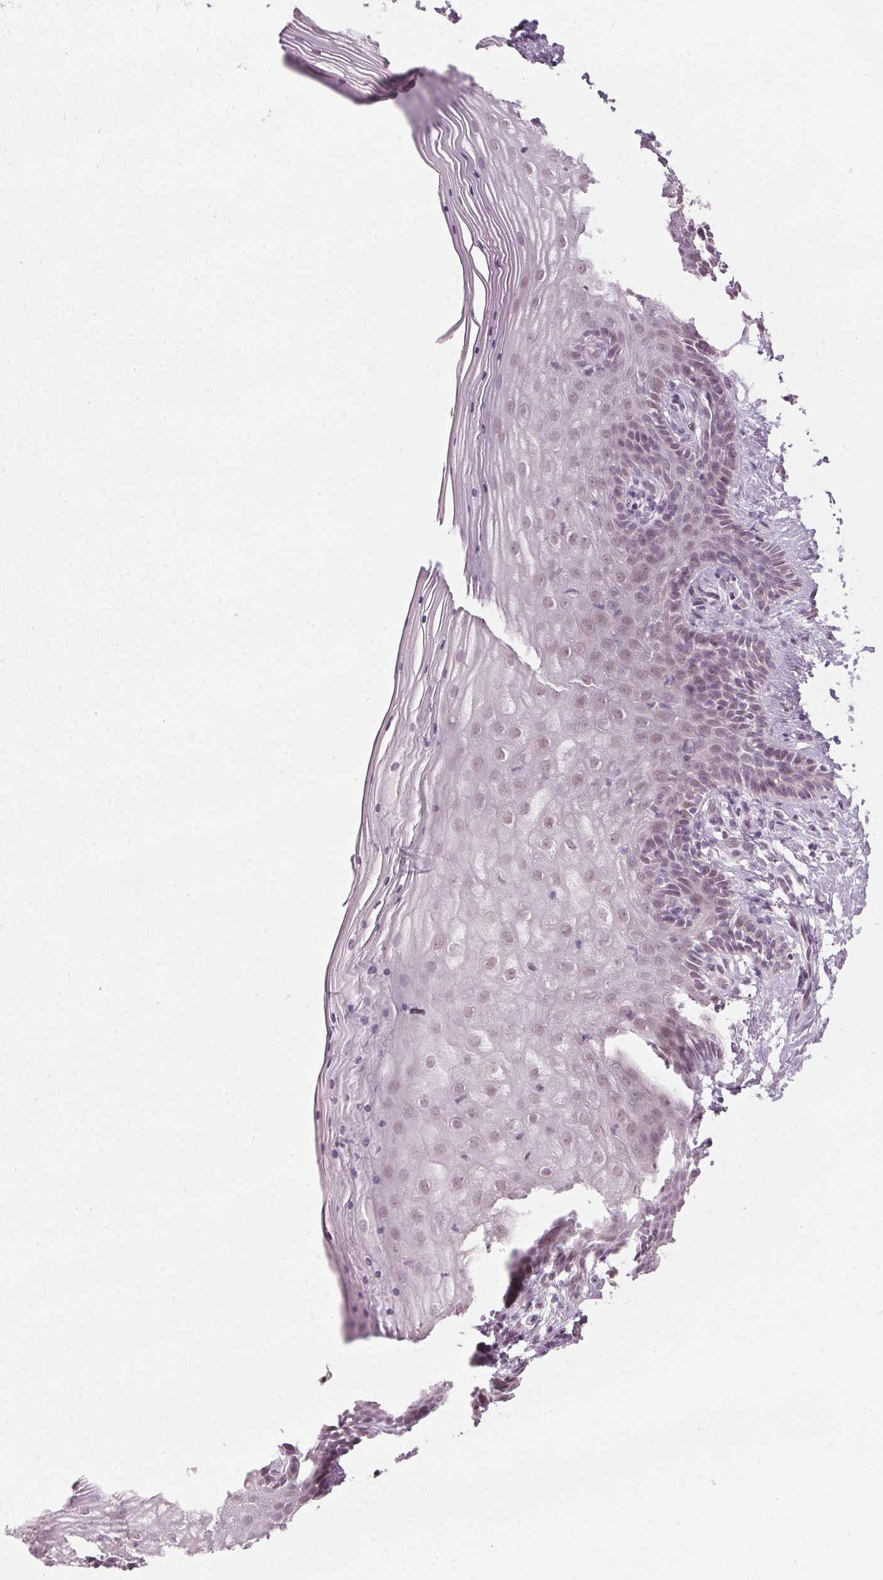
{"staining": {"intensity": "weak", "quantity": "<25%", "location": "nuclear"}, "tissue": "vagina", "cell_type": "Squamous epithelial cells", "image_type": "normal", "snomed": [{"axis": "morphology", "description": "Normal tissue, NOS"}, {"axis": "topography", "description": "Vagina"}], "caption": "Immunohistochemical staining of normal human vagina reveals no significant expression in squamous epithelial cells. Nuclei are stained in blue.", "gene": "ENSG00000267001", "patient": {"sex": "female", "age": 45}}